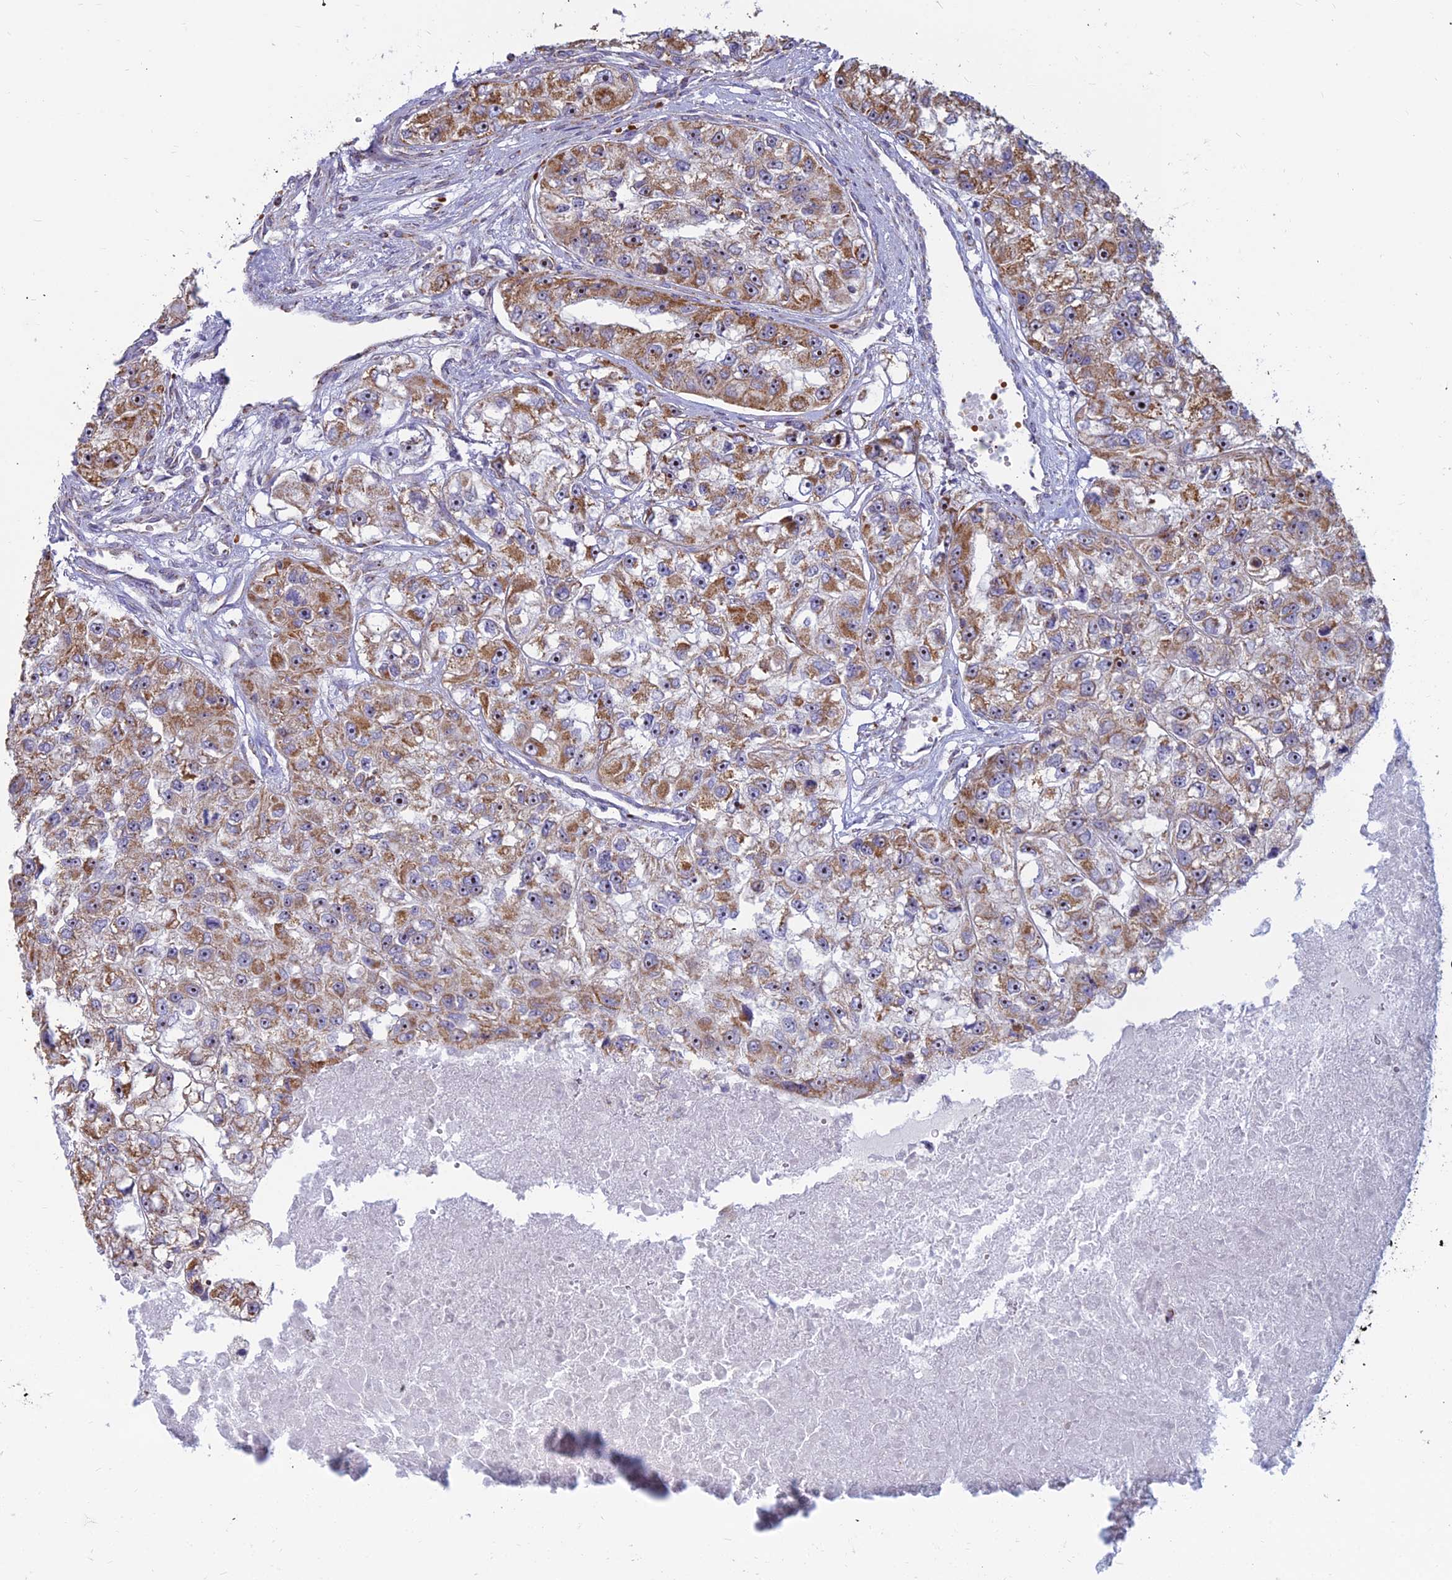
{"staining": {"intensity": "moderate", "quantity": ">75%", "location": "cytoplasmic/membranous"}, "tissue": "renal cancer", "cell_type": "Tumor cells", "image_type": "cancer", "snomed": [{"axis": "morphology", "description": "Adenocarcinoma, NOS"}, {"axis": "topography", "description": "Kidney"}], "caption": "High-power microscopy captured an IHC photomicrograph of renal cancer, revealing moderate cytoplasmic/membranous expression in approximately >75% of tumor cells.", "gene": "SLC35F4", "patient": {"sex": "male", "age": 63}}